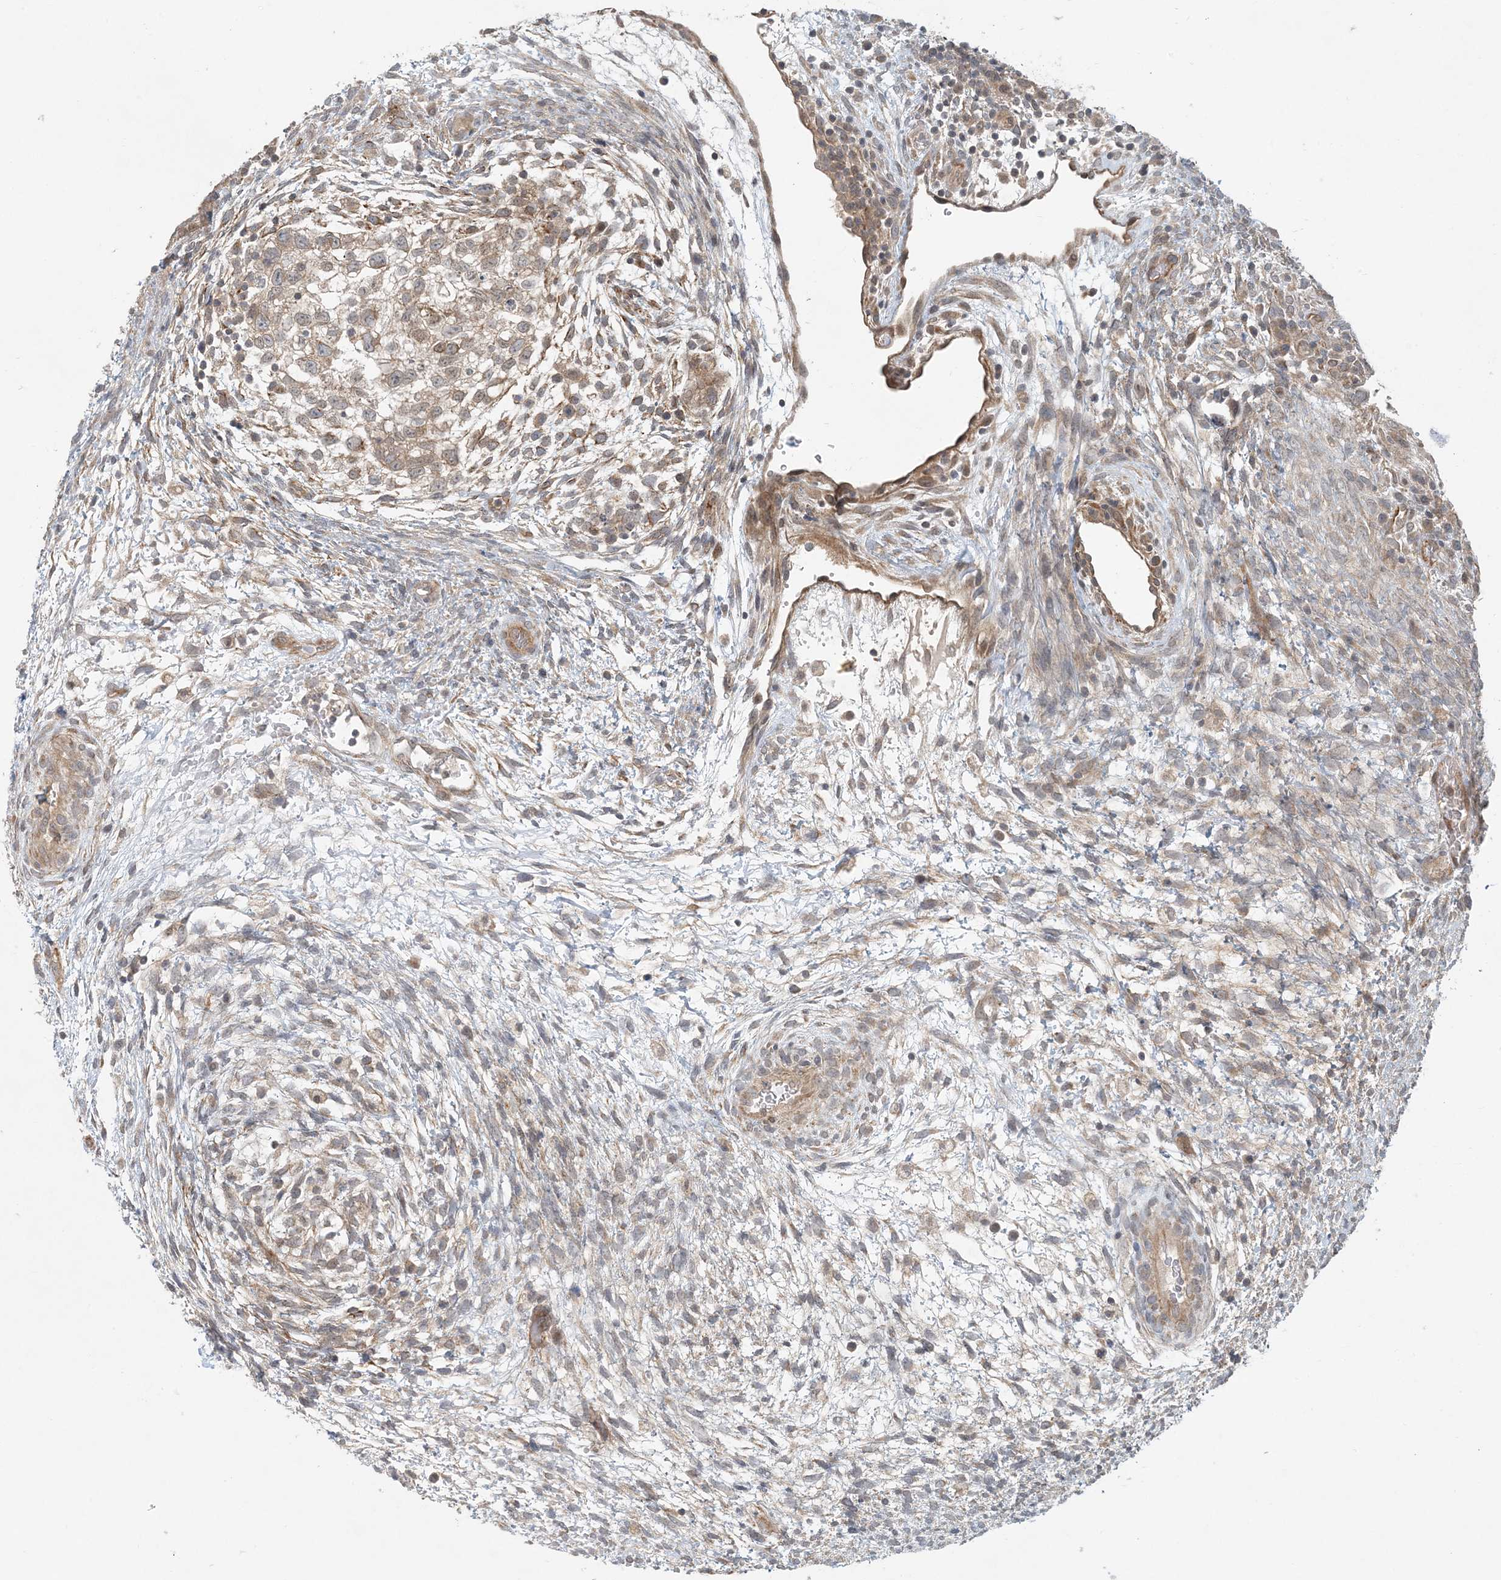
{"staining": {"intensity": "weak", "quantity": ">75%", "location": "cytoplasmic/membranous"}, "tissue": "testis cancer", "cell_type": "Tumor cells", "image_type": "cancer", "snomed": [{"axis": "morphology", "description": "Carcinoma, Embryonal, NOS"}, {"axis": "topography", "description": "Testis"}], "caption": "Human embryonal carcinoma (testis) stained with a brown dye exhibits weak cytoplasmic/membranous positive staining in about >75% of tumor cells.", "gene": "OBI1", "patient": {"sex": "male", "age": 37}}